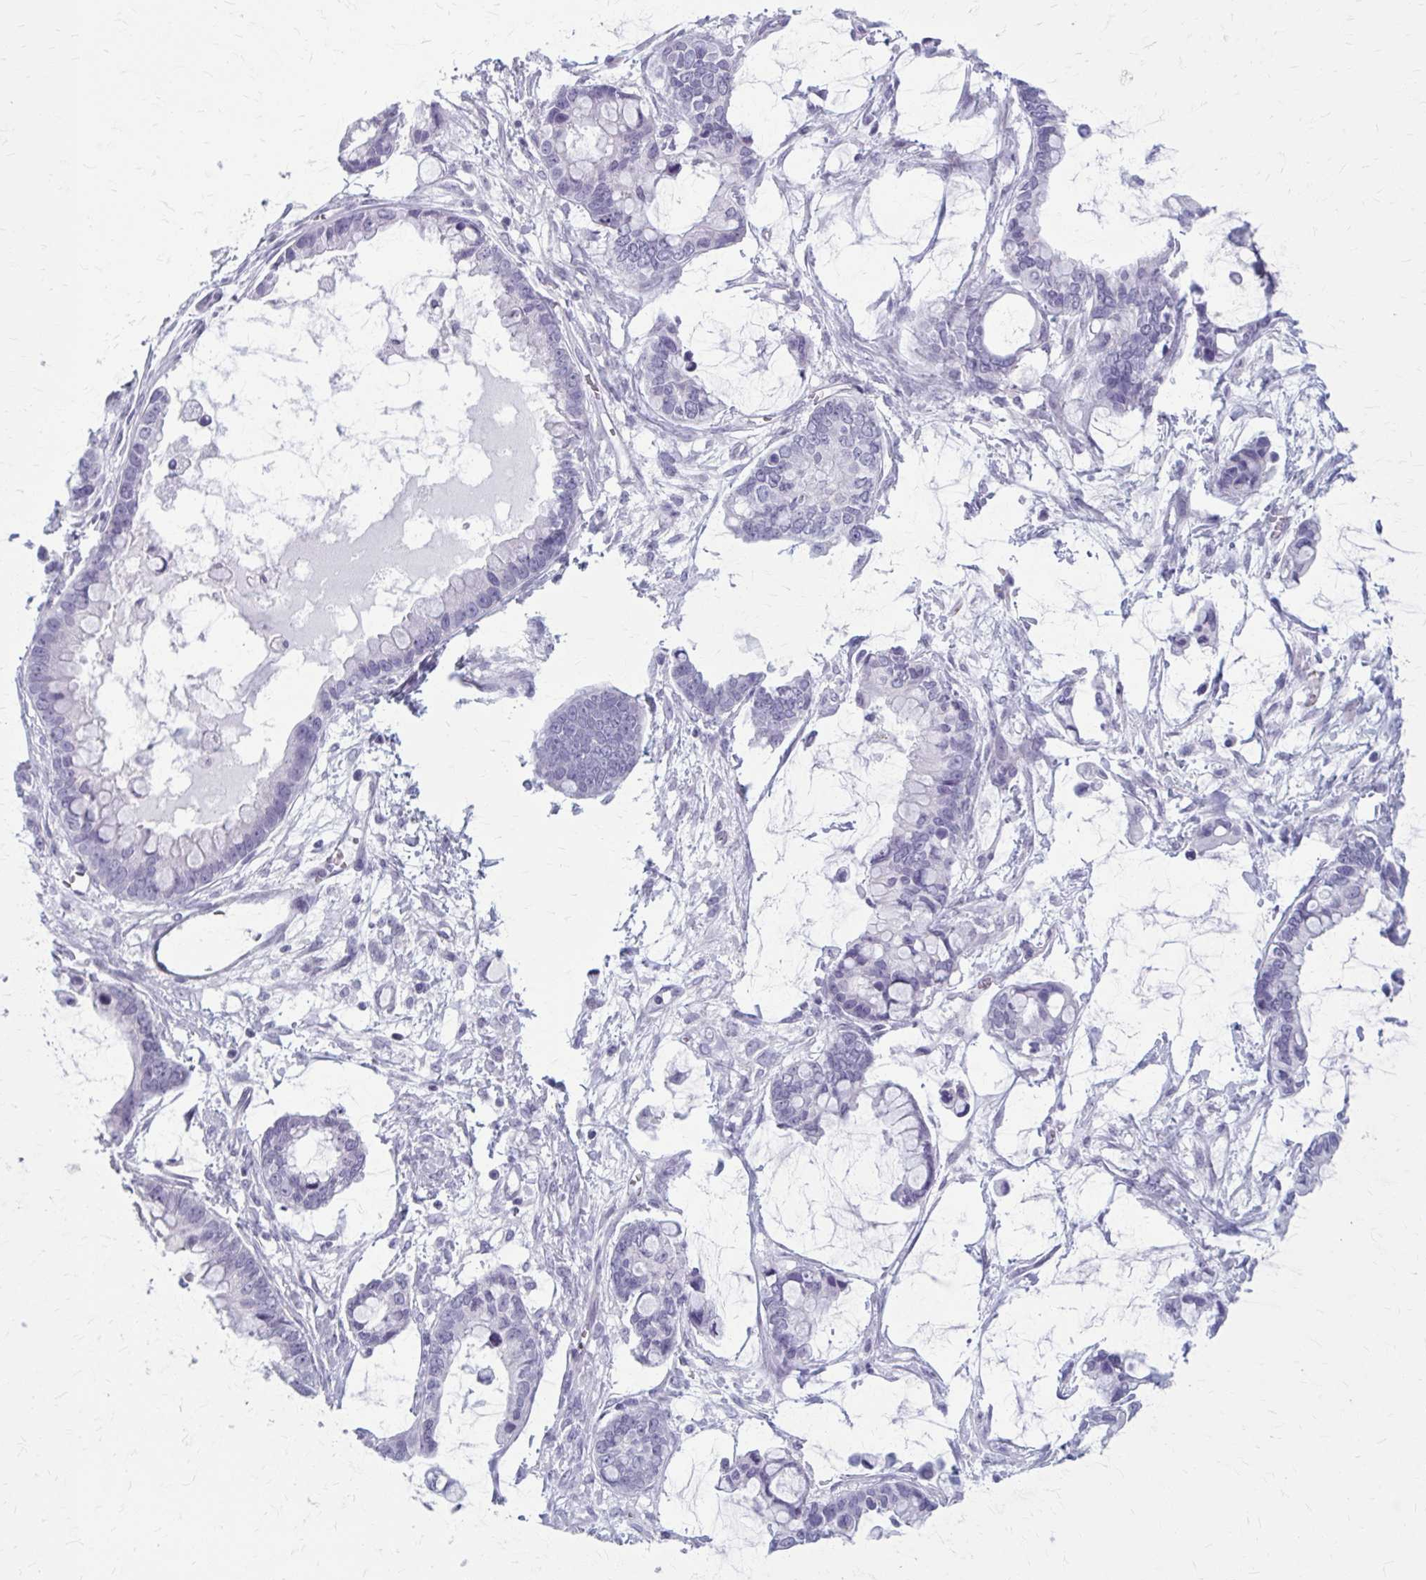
{"staining": {"intensity": "negative", "quantity": "none", "location": "none"}, "tissue": "ovarian cancer", "cell_type": "Tumor cells", "image_type": "cancer", "snomed": [{"axis": "morphology", "description": "Cystadenocarcinoma, mucinous, NOS"}, {"axis": "topography", "description": "Ovary"}], "caption": "This is a histopathology image of immunohistochemistry staining of mucinous cystadenocarcinoma (ovarian), which shows no staining in tumor cells. Brightfield microscopy of IHC stained with DAB (brown) and hematoxylin (blue), captured at high magnification.", "gene": "CASQ2", "patient": {"sex": "female", "age": 63}}